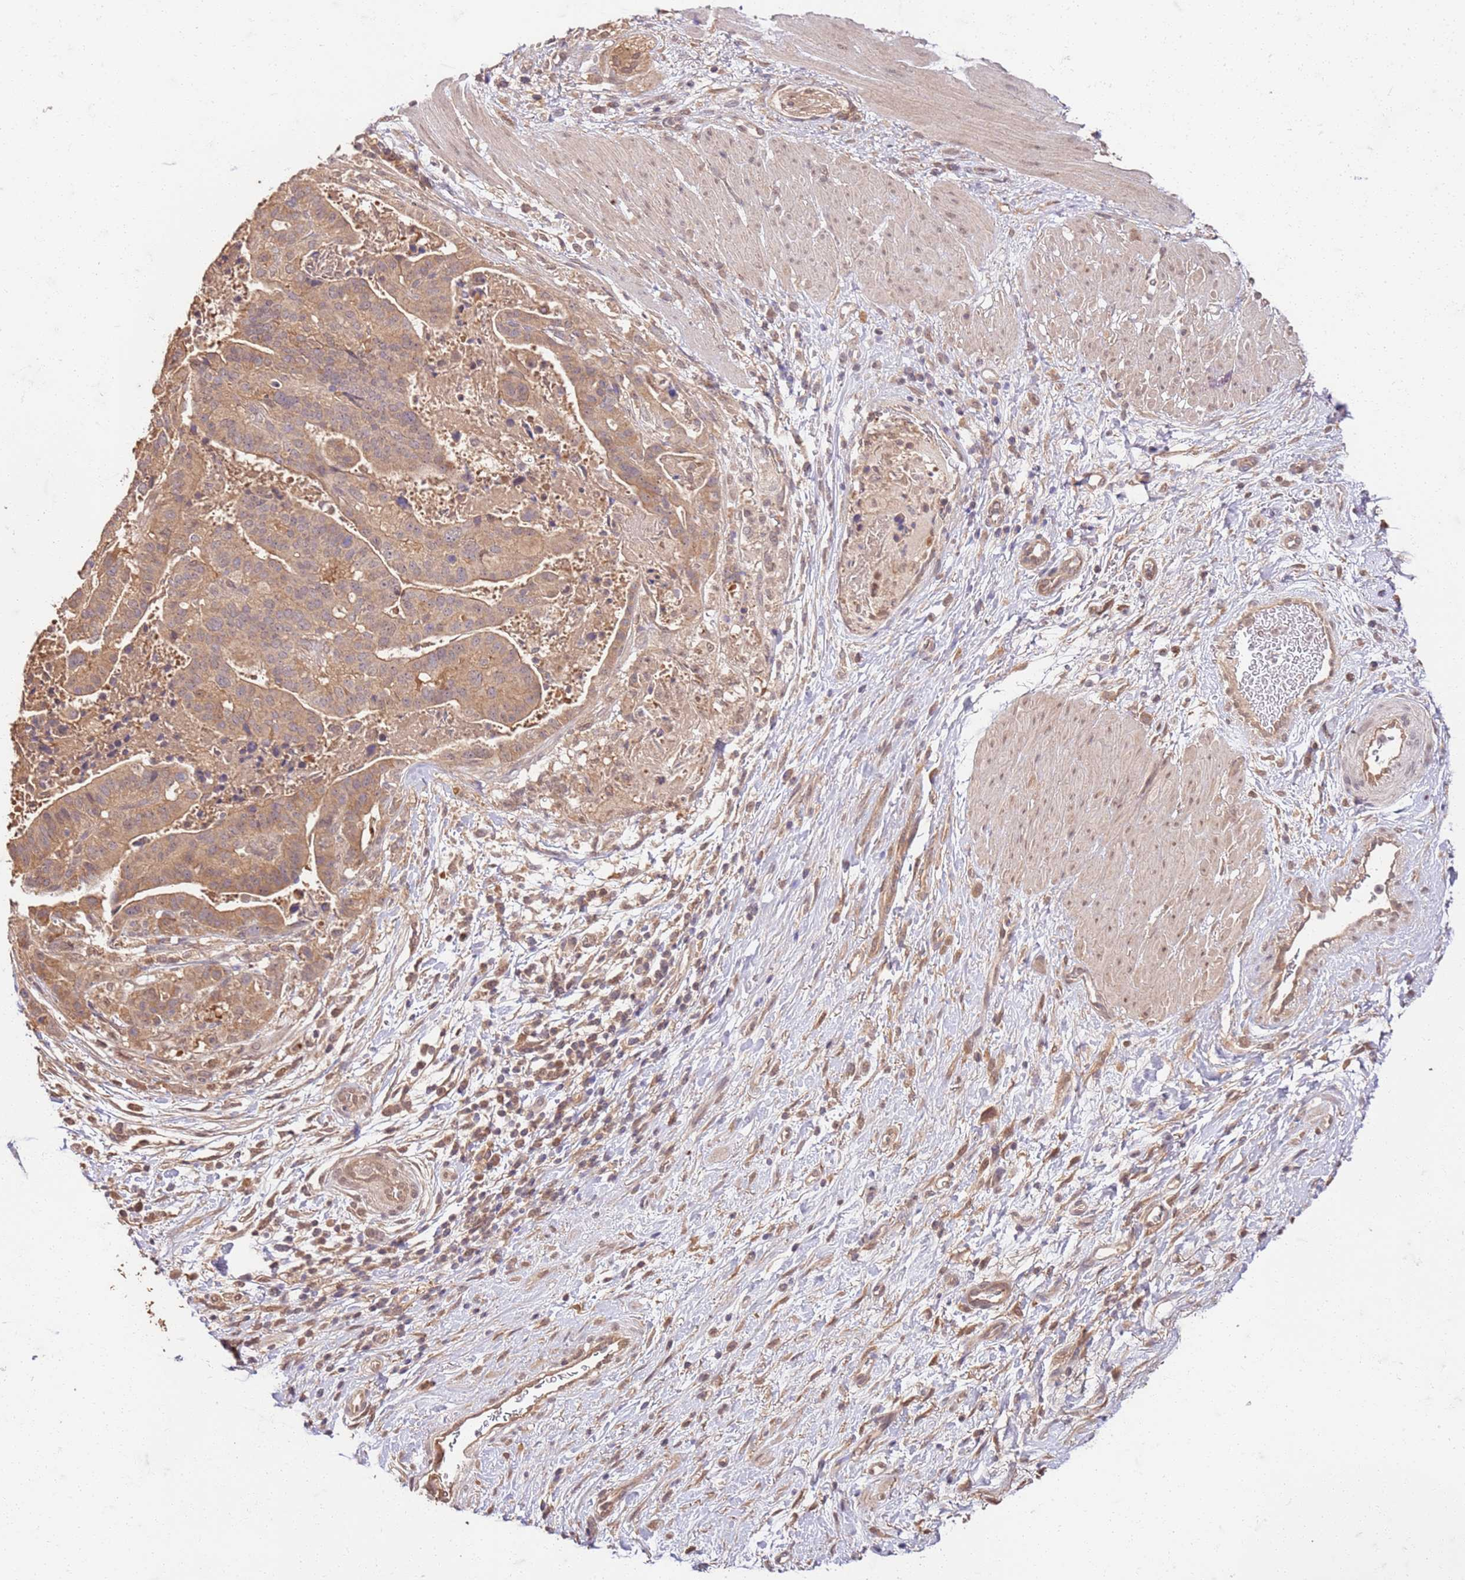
{"staining": {"intensity": "moderate", "quantity": ">75%", "location": "cytoplasmic/membranous"}, "tissue": "stomach cancer", "cell_type": "Tumor cells", "image_type": "cancer", "snomed": [{"axis": "morphology", "description": "Adenocarcinoma, NOS"}, {"axis": "topography", "description": "Stomach"}], "caption": "Immunohistochemistry (IHC) micrograph of human stomach cancer stained for a protein (brown), which shows medium levels of moderate cytoplasmic/membranous expression in approximately >75% of tumor cells.", "gene": "UBE3A", "patient": {"sex": "male", "age": 48}}